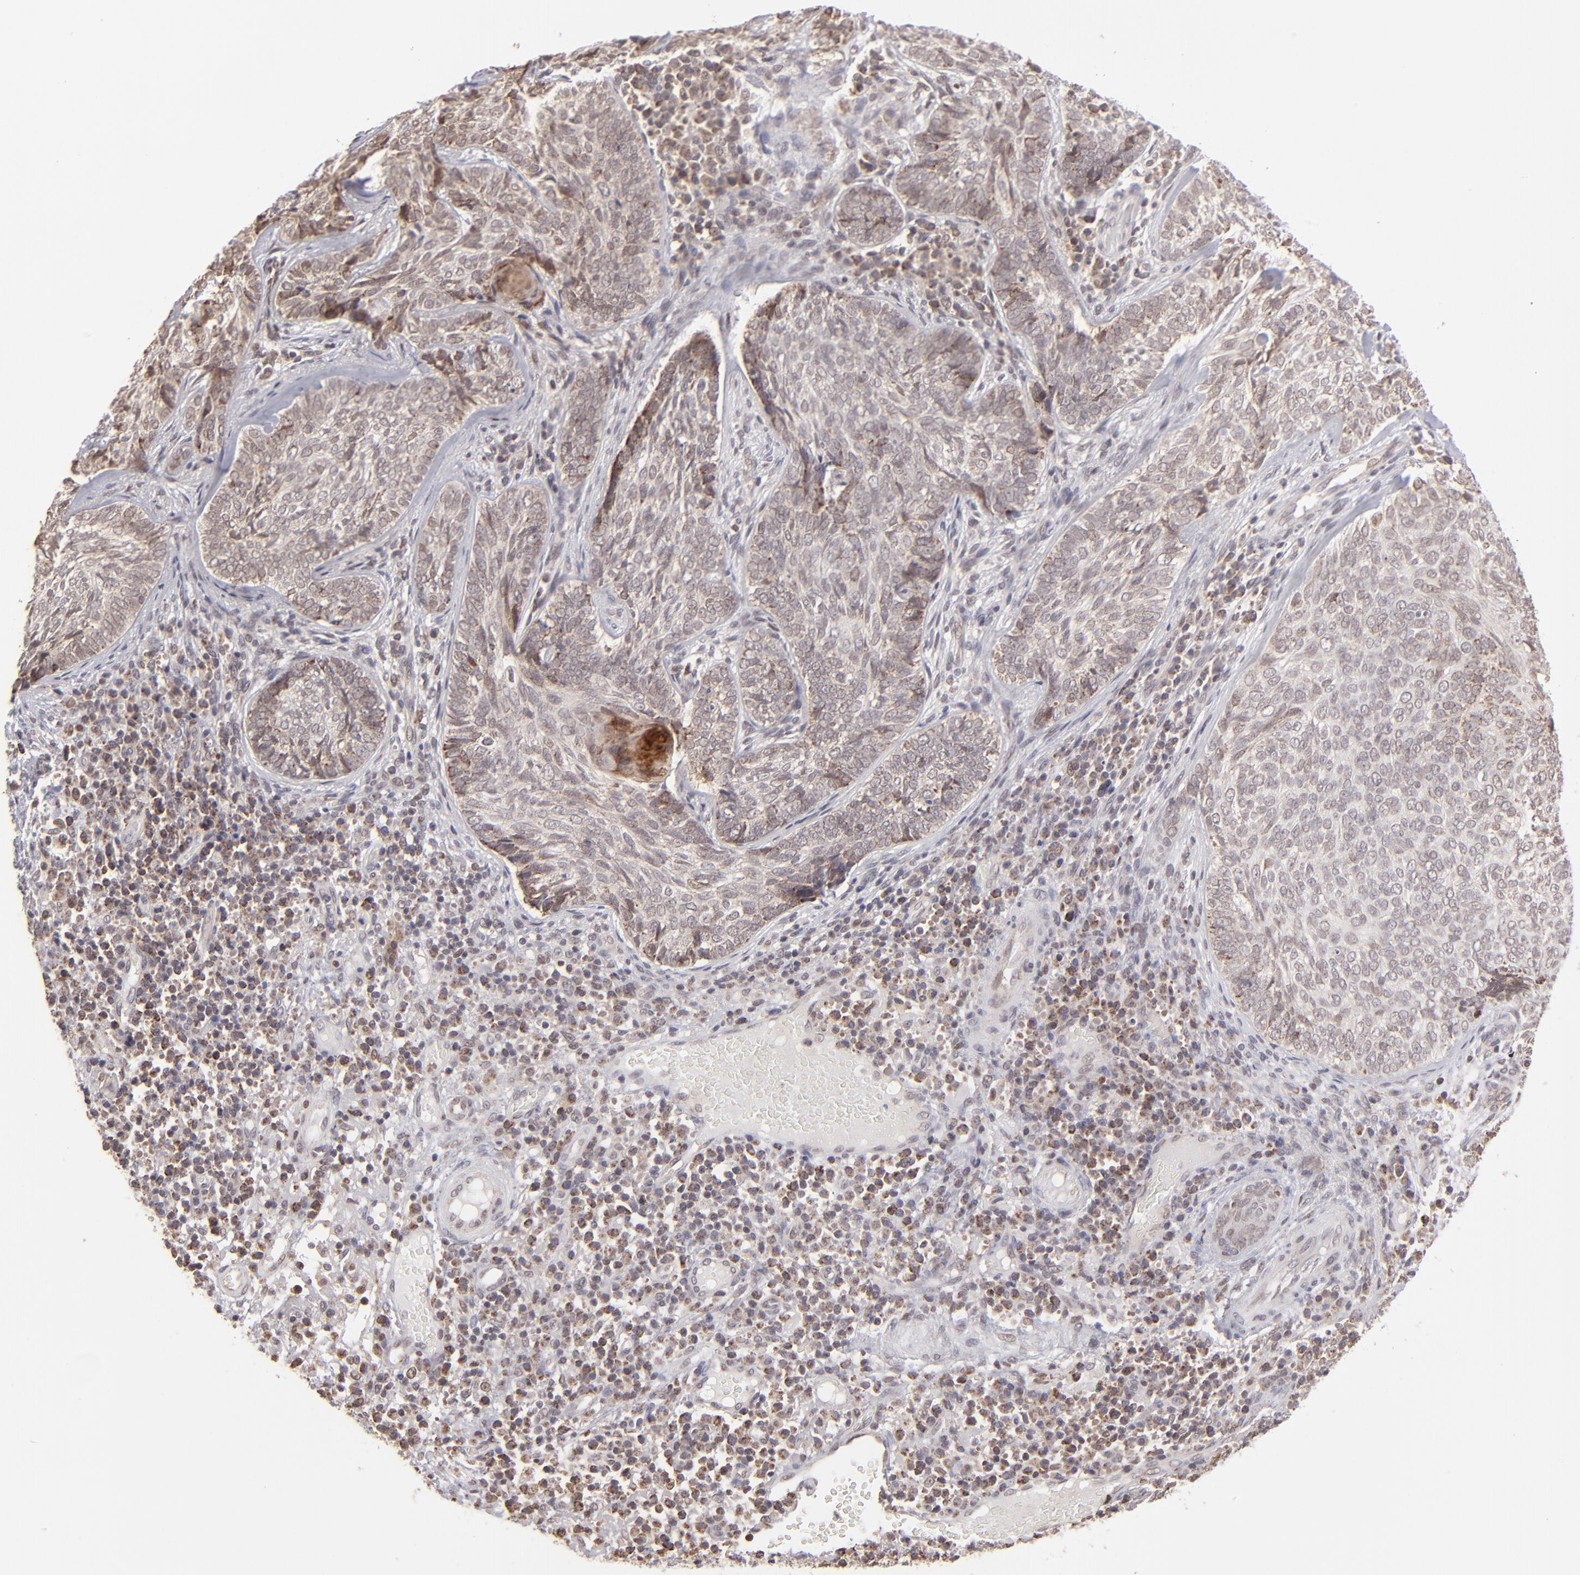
{"staining": {"intensity": "moderate", "quantity": "<25%", "location": "cytoplasmic/membranous"}, "tissue": "skin cancer", "cell_type": "Tumor cells", "image_type": "cancer", "snomed": [{"axis": "morphology", "description": "Basal cell carcinoma"}, {"axis": "topography", "description": "Skin"}], "caption": "Skin cancer stained with DAB (3,3'-diaminobenzidine) IHC shows low levels of moderate cytoplasmic/membranous staining in approximately <25% of tumor cells.", "gene": "SLC15A1", "patient": {"sex": "male", "age": 72}}